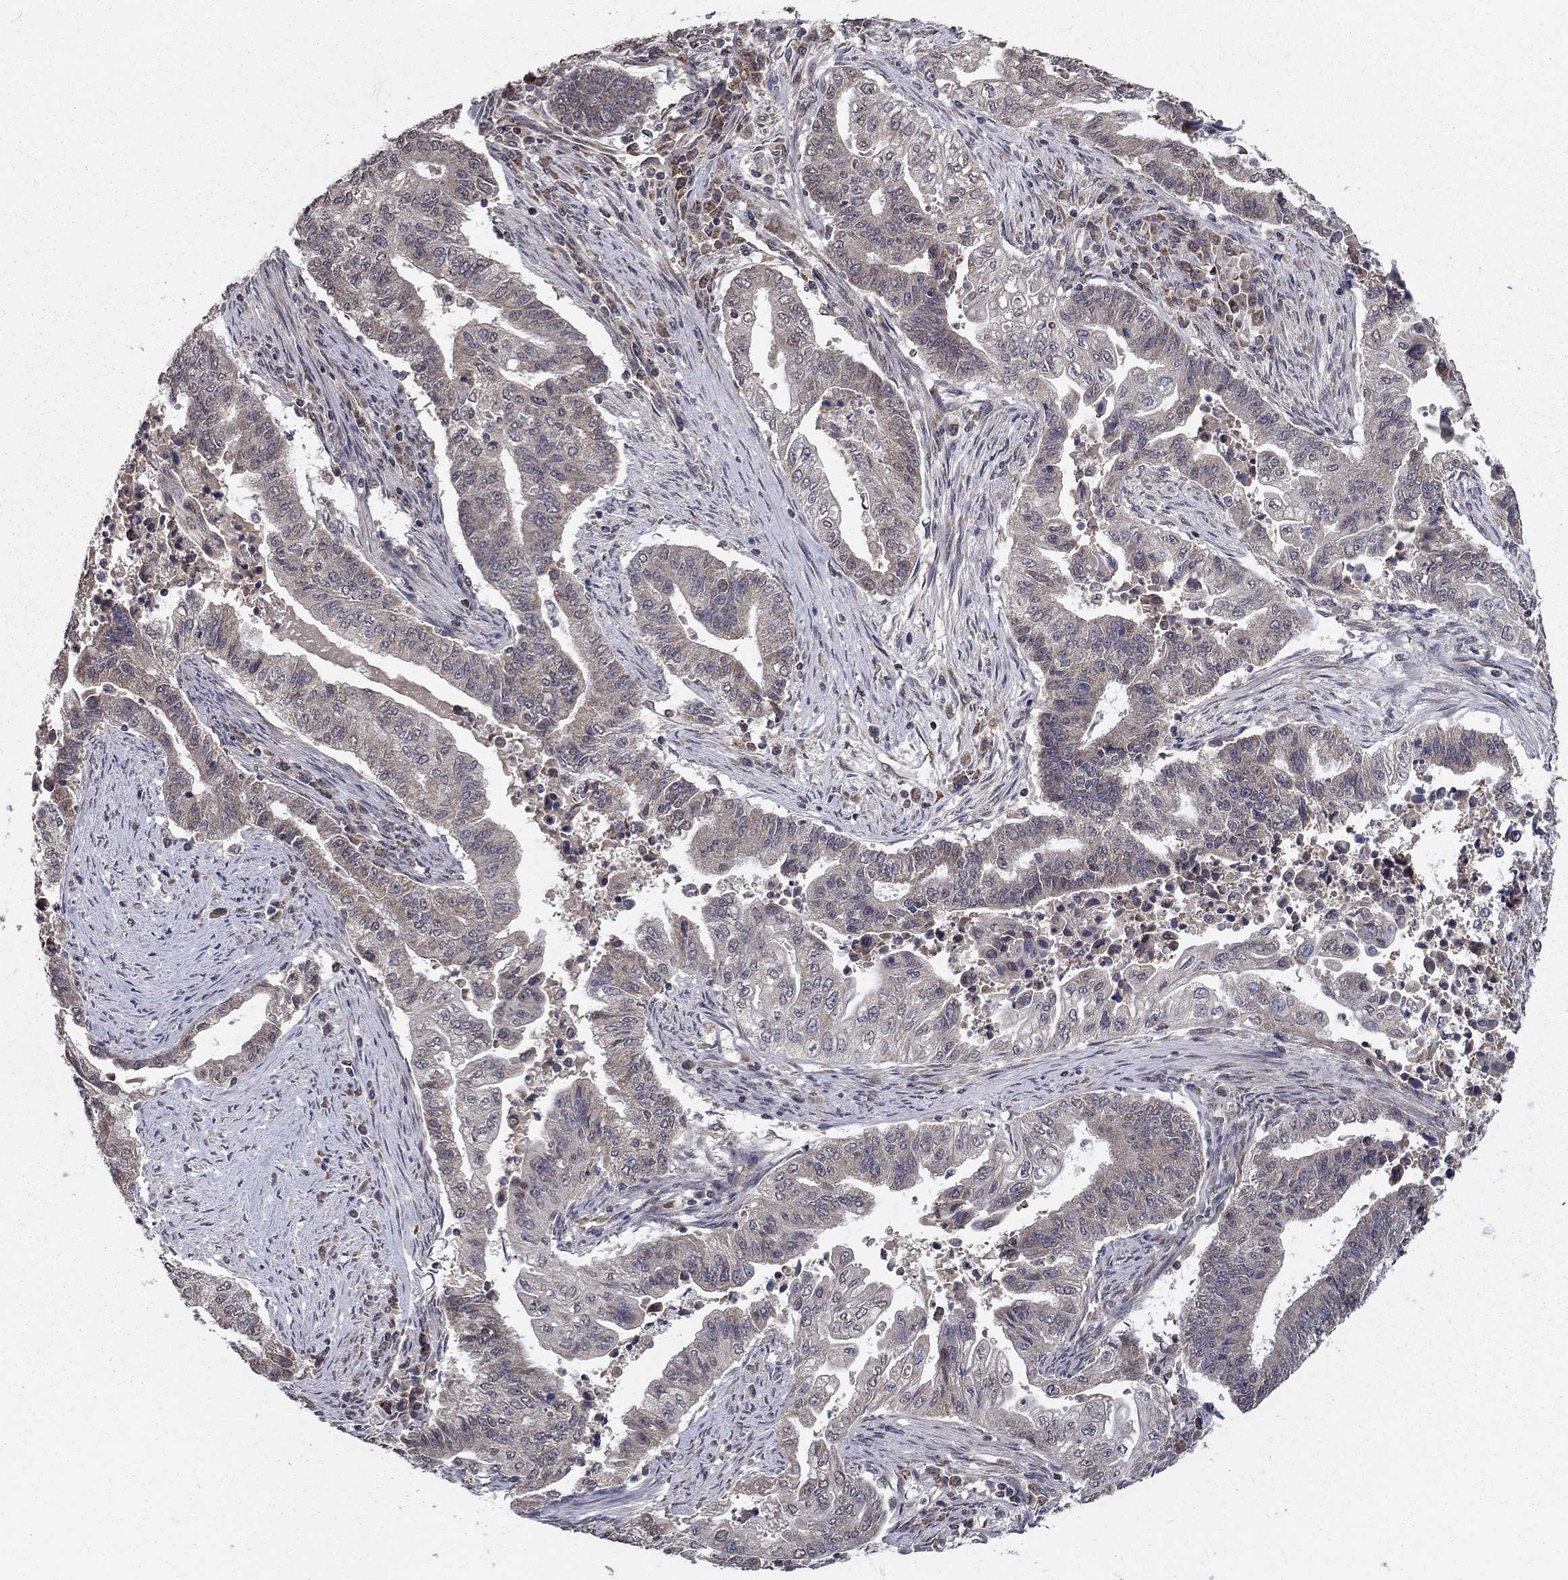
{"staining": {"intensity": "negative", "quantity": "none", "location": "none"}, "tissue": "endometrial cancer", "cell_type": "Tumor cells", "image_type": "cancer", "snomed": [{"axis": "morphology", "description": "Adenocarcinoma, NOS"}, {"axis": "topography", "description": "Uterus"}, {"axis": "topography", "description": "Endometrium"}], "caption": "A high-resolution photomicrograph shows immunohistochemistry (IHC) staining of endometrial cancer, which displays no significant positivity in tumor cells.", "gene": "SLC2A13", "patient": {"sex": "female", "age": 54}}